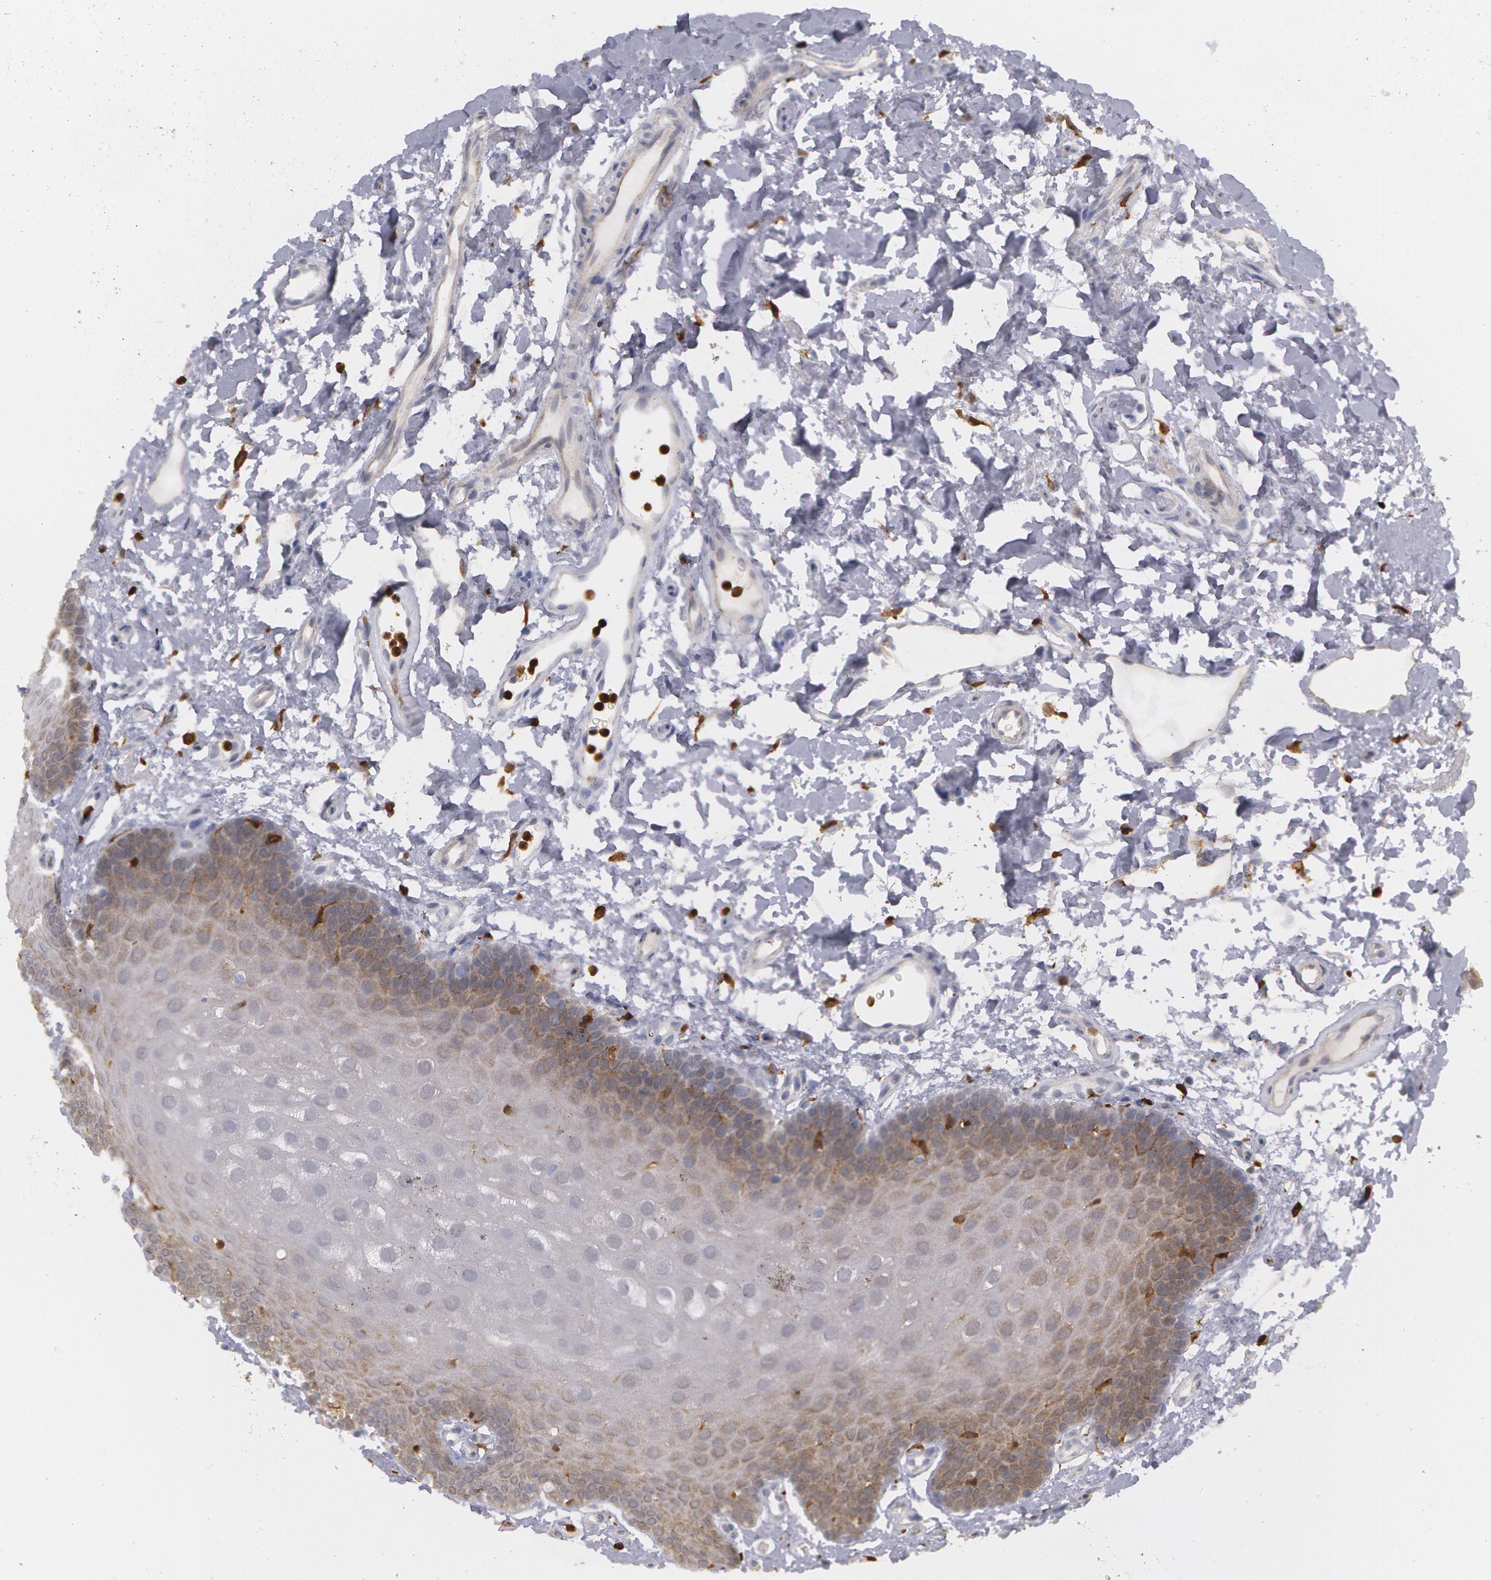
{"staining": {"intensity": "moderate", "quantity": "25%-75%", "location": "cytoplasmic/membranous"}, "tissue": "oral mucosa", "cell_type": "Squamous epithelial cells", "image_type": "normal", "snomed": [{"axis": "morphology", "description": "Normal tissue, NOS"}, {"axis": "topography", "description": "Oral tissue"}], "caption": "A high-resolution photomicrograph shows immunohistochemistry (IHC) staining of benign oral mucosa, which displays moderate cytoplasmic/membranous positivity in approximately 25%-75% of squamous epithelial cells.", "gene": "SYK", "patient": {"sex": "male", "age": 62}}